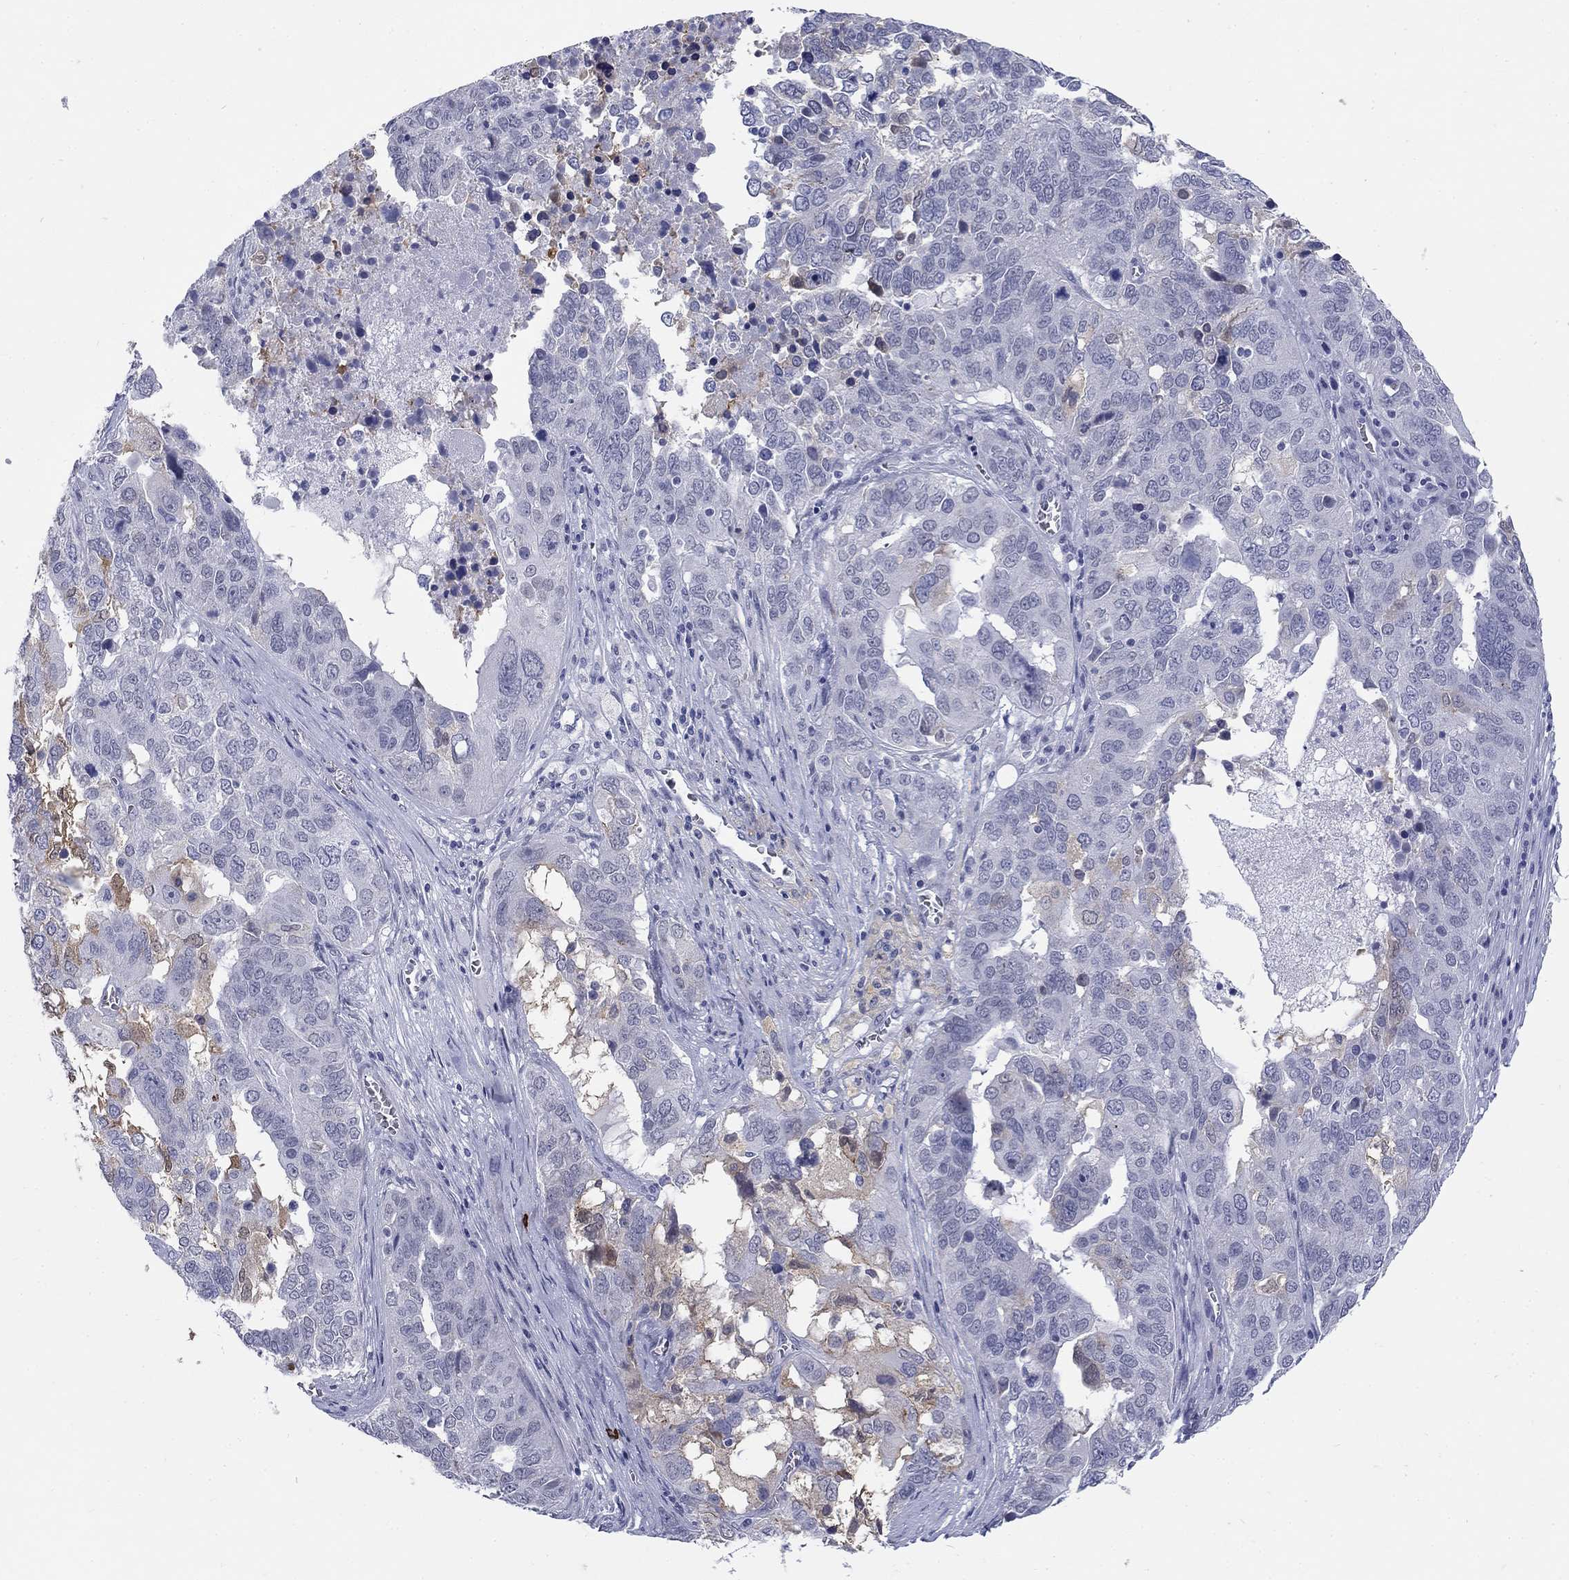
{"staining": {"intensity": "weak", "quantity": "<25%", "location": "cytoplasmic/membranous,nuclear"}, "tissue": "ovarian cancer", "cell_type": "Tumor cells", "image_type": "cancer", "snomed": [{"axis": "morphology", "description": "Carcinoma, endometroid"}, {"axis": "topography", "description": "Soft tissue"}, {"axis": "topography", "description": "Ovary"}], "caption": "This image is of ovarian cancer stained with immunohistochemistry (IHC) to label a protein in brown with the nuclei are counter-stained blue. There is no expression in tumor cells. (DAB (3,3'-diaminobenzidine) immunohistochemistry (IHC) with hematoxylin counter stain).", "gene": "ECEL1", "patient": {"sex": "female", "age": 52}}